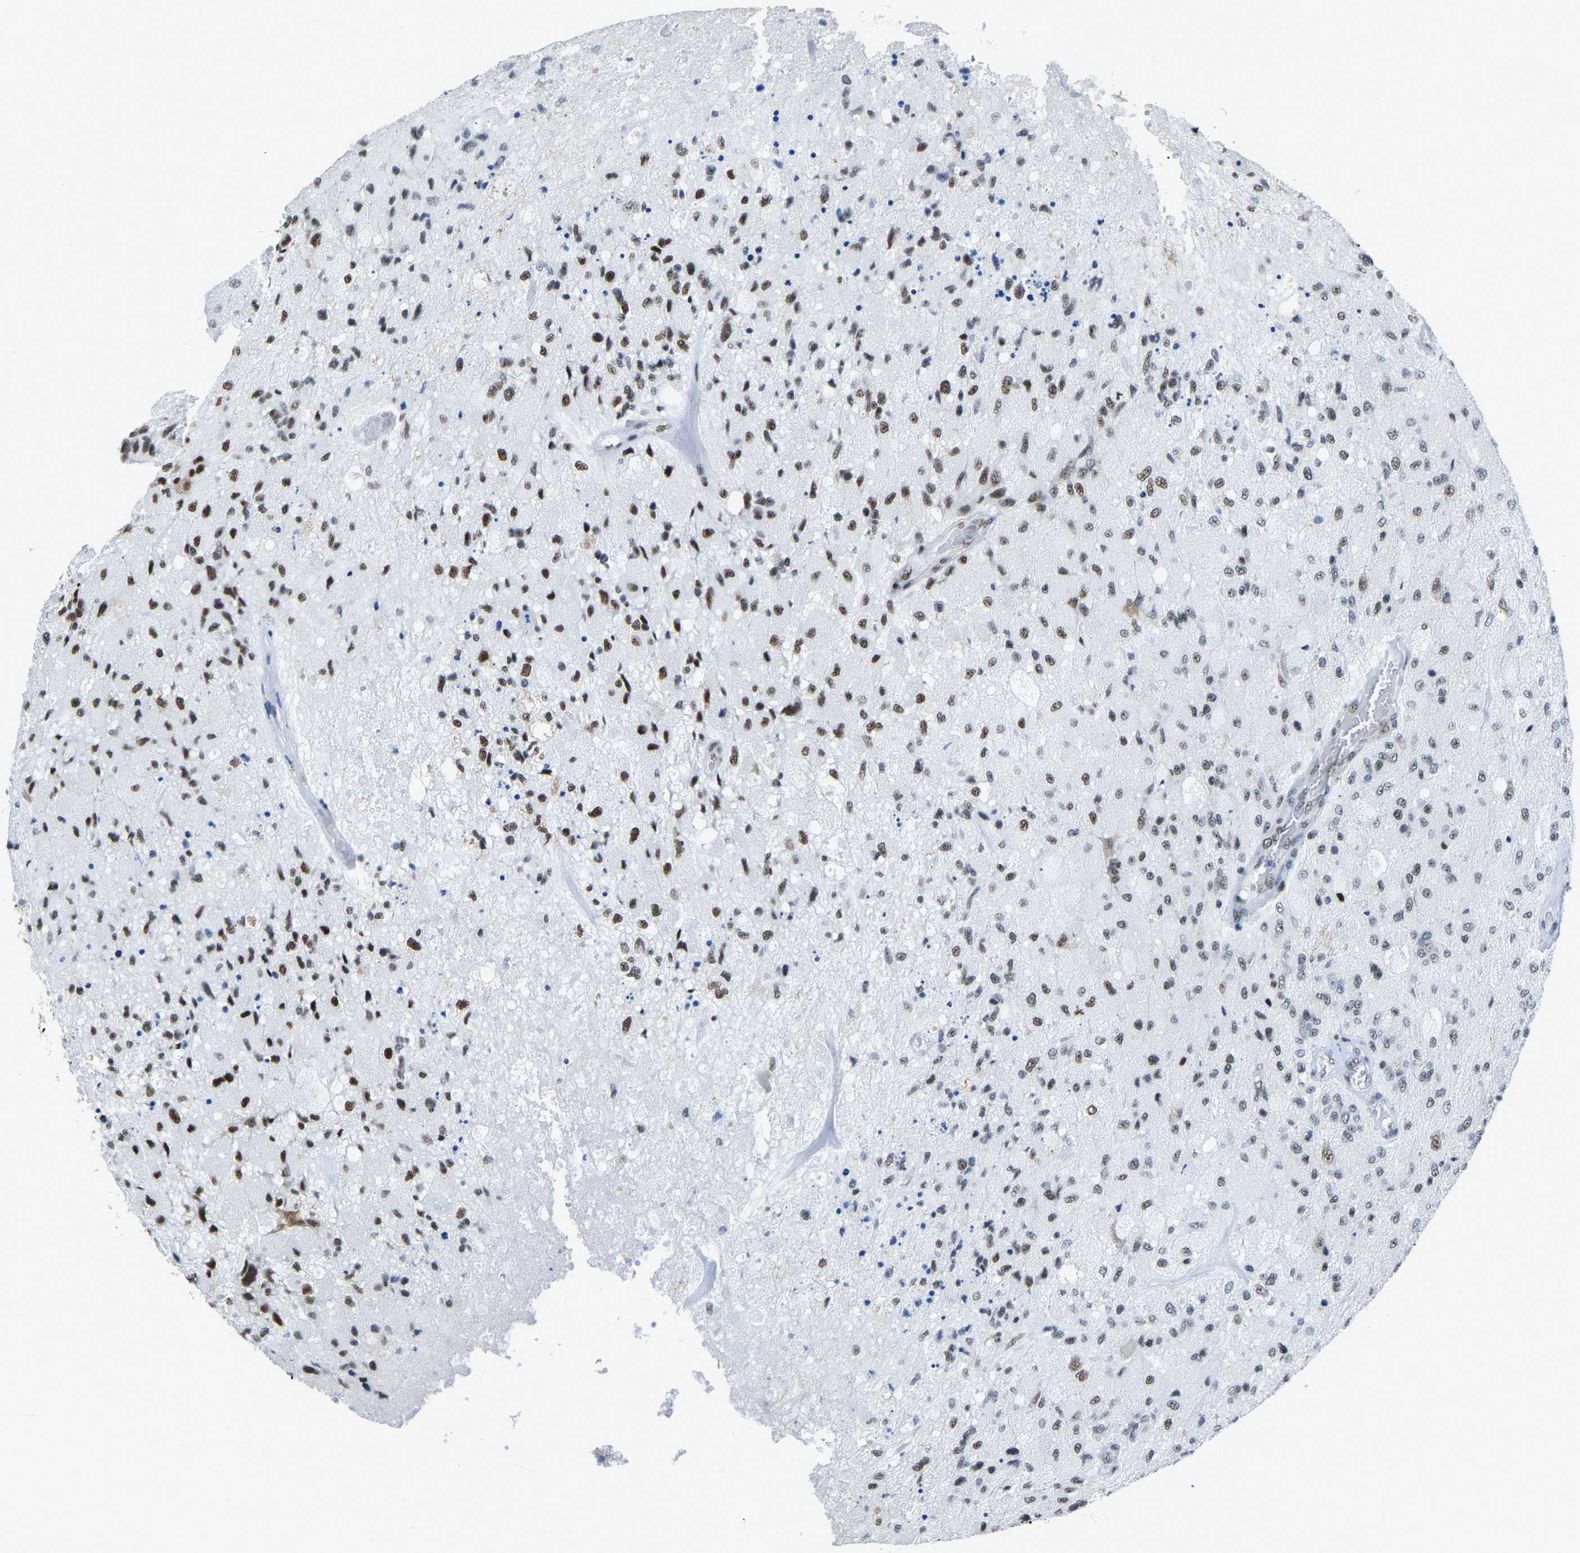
{"staining": {"intensity": "moderate", "quantity": "25%-75%", "location": "nuclear"}, "tissue": "glioma", "cell_type": "Tumor cells", "image_type": "cancer", "snomed": [{"axis": "morphology", "description": "Normal tissue, NOS"}, {"axis": "morphology", "description": "Glioma, malignant, High grade"}, {"axis": "topography", "description": "Cerebral cortex"}], "caption": "Human glioma stained with a brown dye reveals moderate nuclear positive expression in about 25%-75% of tumor cells.", "gene": "DDX5", "patient": {"sex": "male", "age": 77}}